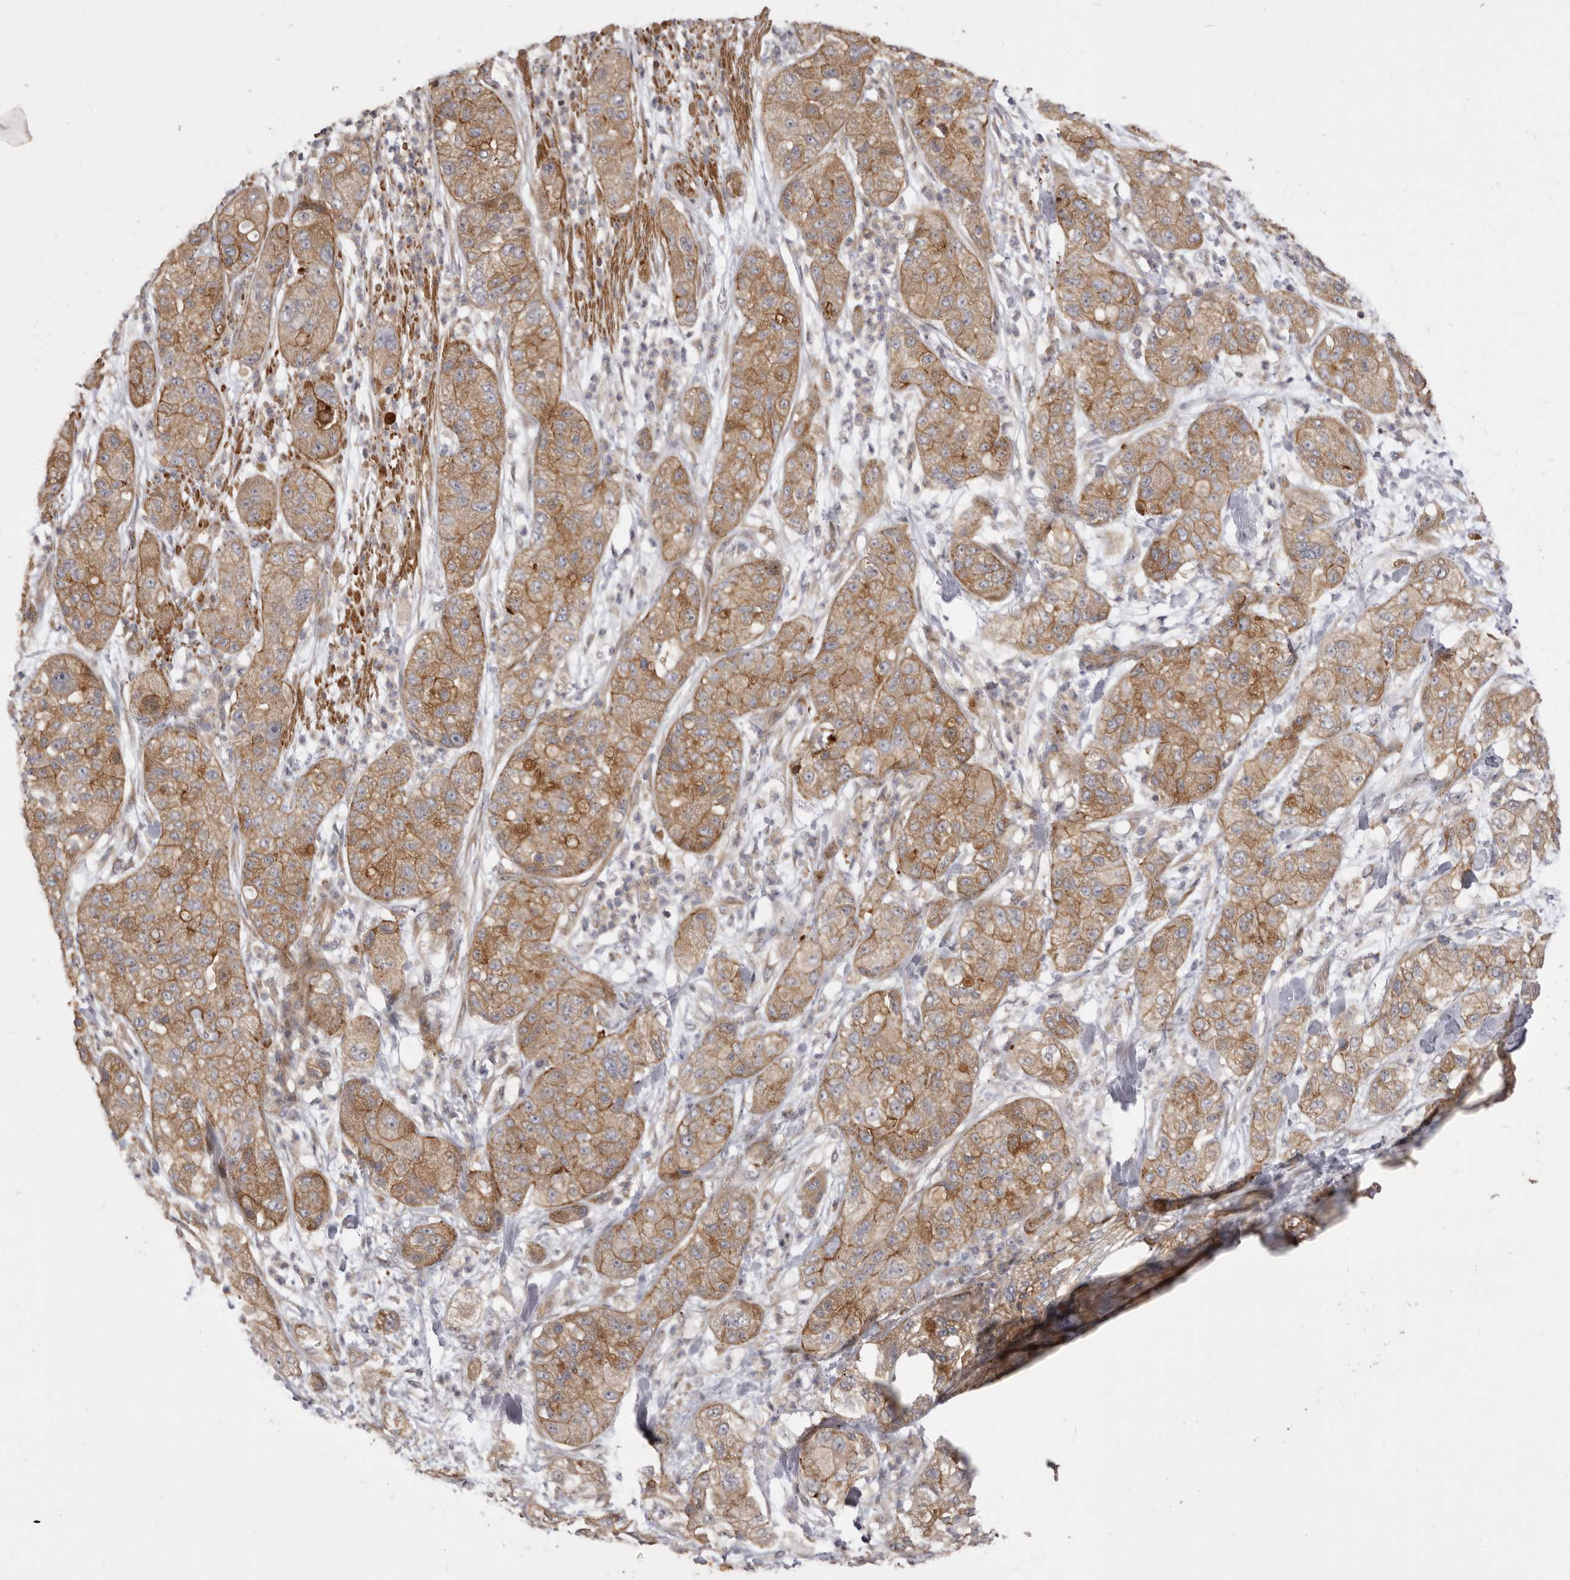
{"staining": {"intensity": "moderate", "quantity": ">75%", "location": "cytoplasmic/membranous"}, "tissue": "pancreatic cancer", "cell_type": "Tumor cells", "image_type": "cancer", "snomed": [{"axis": "morphology", "description": "Adenocarcinoma, NOS"}, {"axis": "topography", "description": "Pancreas"}], "caption": "The immunohistochemical stain highlights moderate cytoplasmic/membranous staining in tumor cells of pancreatic cancer (adenocarcinoma) tissue.", "gene": "VPS45", "patient": {"sex": "female", "age": 78}}